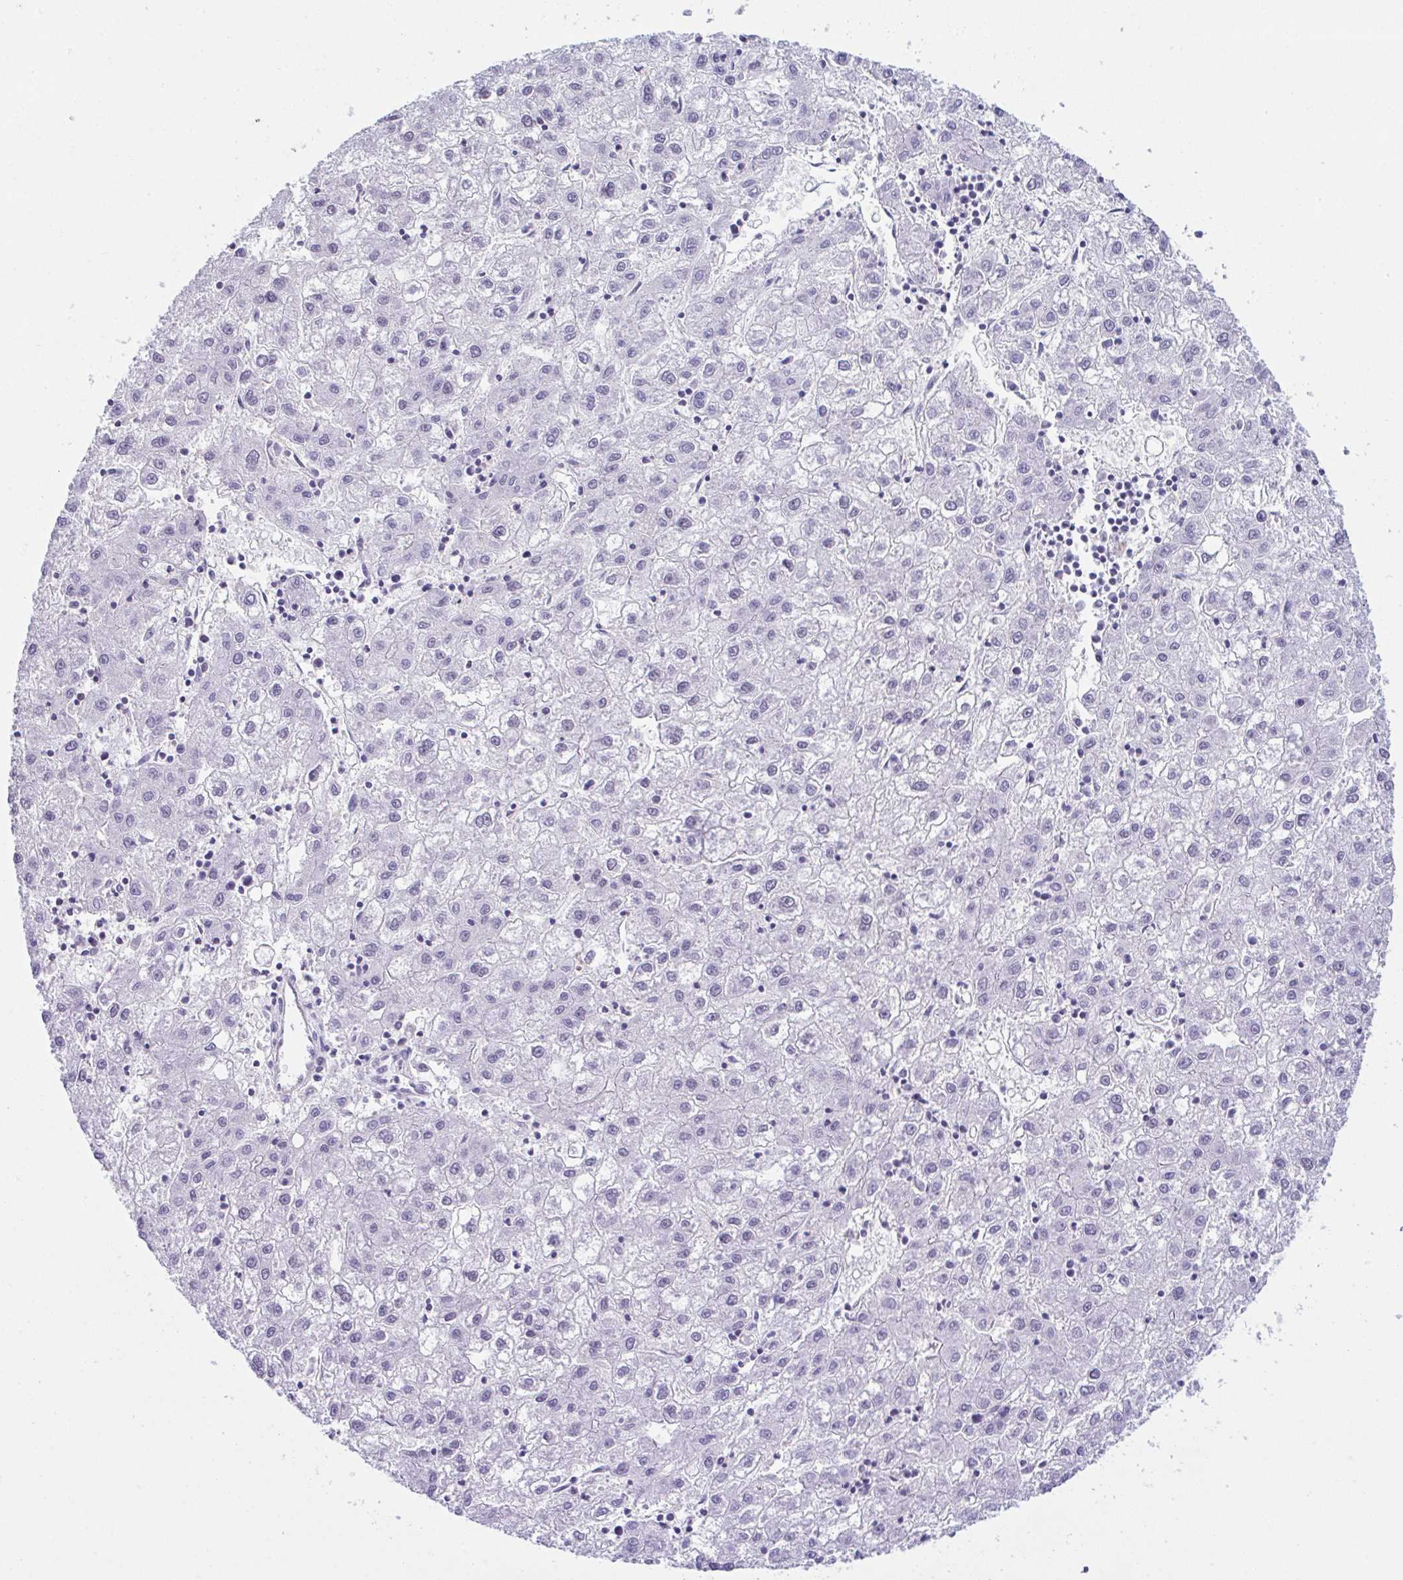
{"staining": {"intensity": "negative", "quantity": "none", "location": "none"}, "tissue": "liver cancer", "cell_type": "Tumor cells", "image_type": "cancer", "snomed": [{"axis": "morphology", "description": "Carcinoma, Hepatocellular, NOS"}, {"axis": "topography", "description": "Liver"}], "caption": "IHC of hepatocellular carcinoma (liver) reveals no expression in tumor cells.", "gene": "ATP6V0D2", "patient": {"sex": "male", "age": 72}}